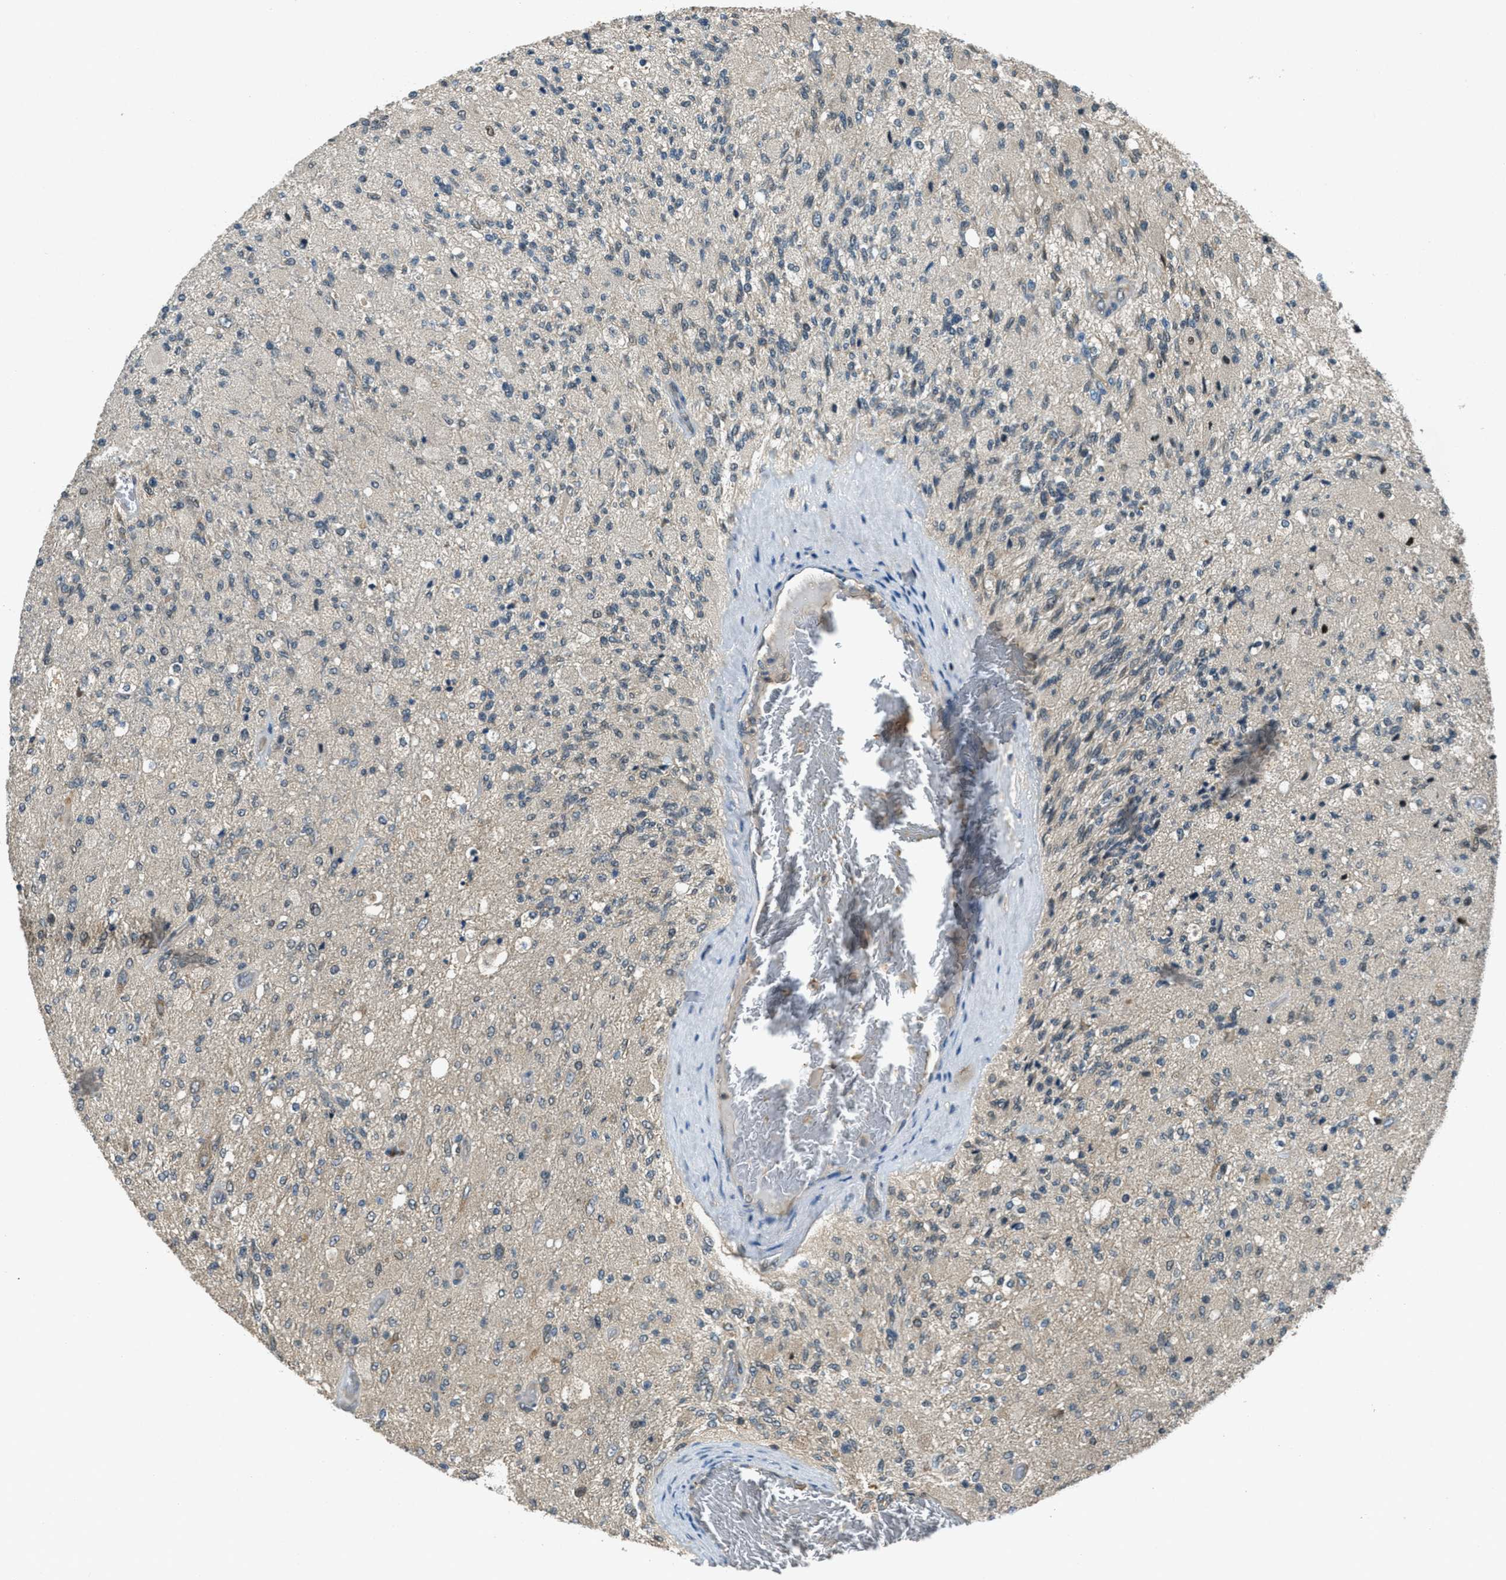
{"staining": {"intensity": "negative", "quantity": "none", "location": "none"}, "tissue": "glioma", "cell_type": "Tumor cells", "image_type": "cancer", "snomed": [{"axis": "morphology", "description": "Normal tissue, NOS"}, {"axis": "morphology", "description": "Glioma, malignant, High grade"}, {"axis": "topography", "description": "Cerebral cortex"}], "caption": "IHC histopathology image of neoplastic tissue: human glioma stained with DAB demonstrates no significant protein expression in tumor cells.", "gene": "DUSP6", "patient": {"sex": "male", "age": 77}}